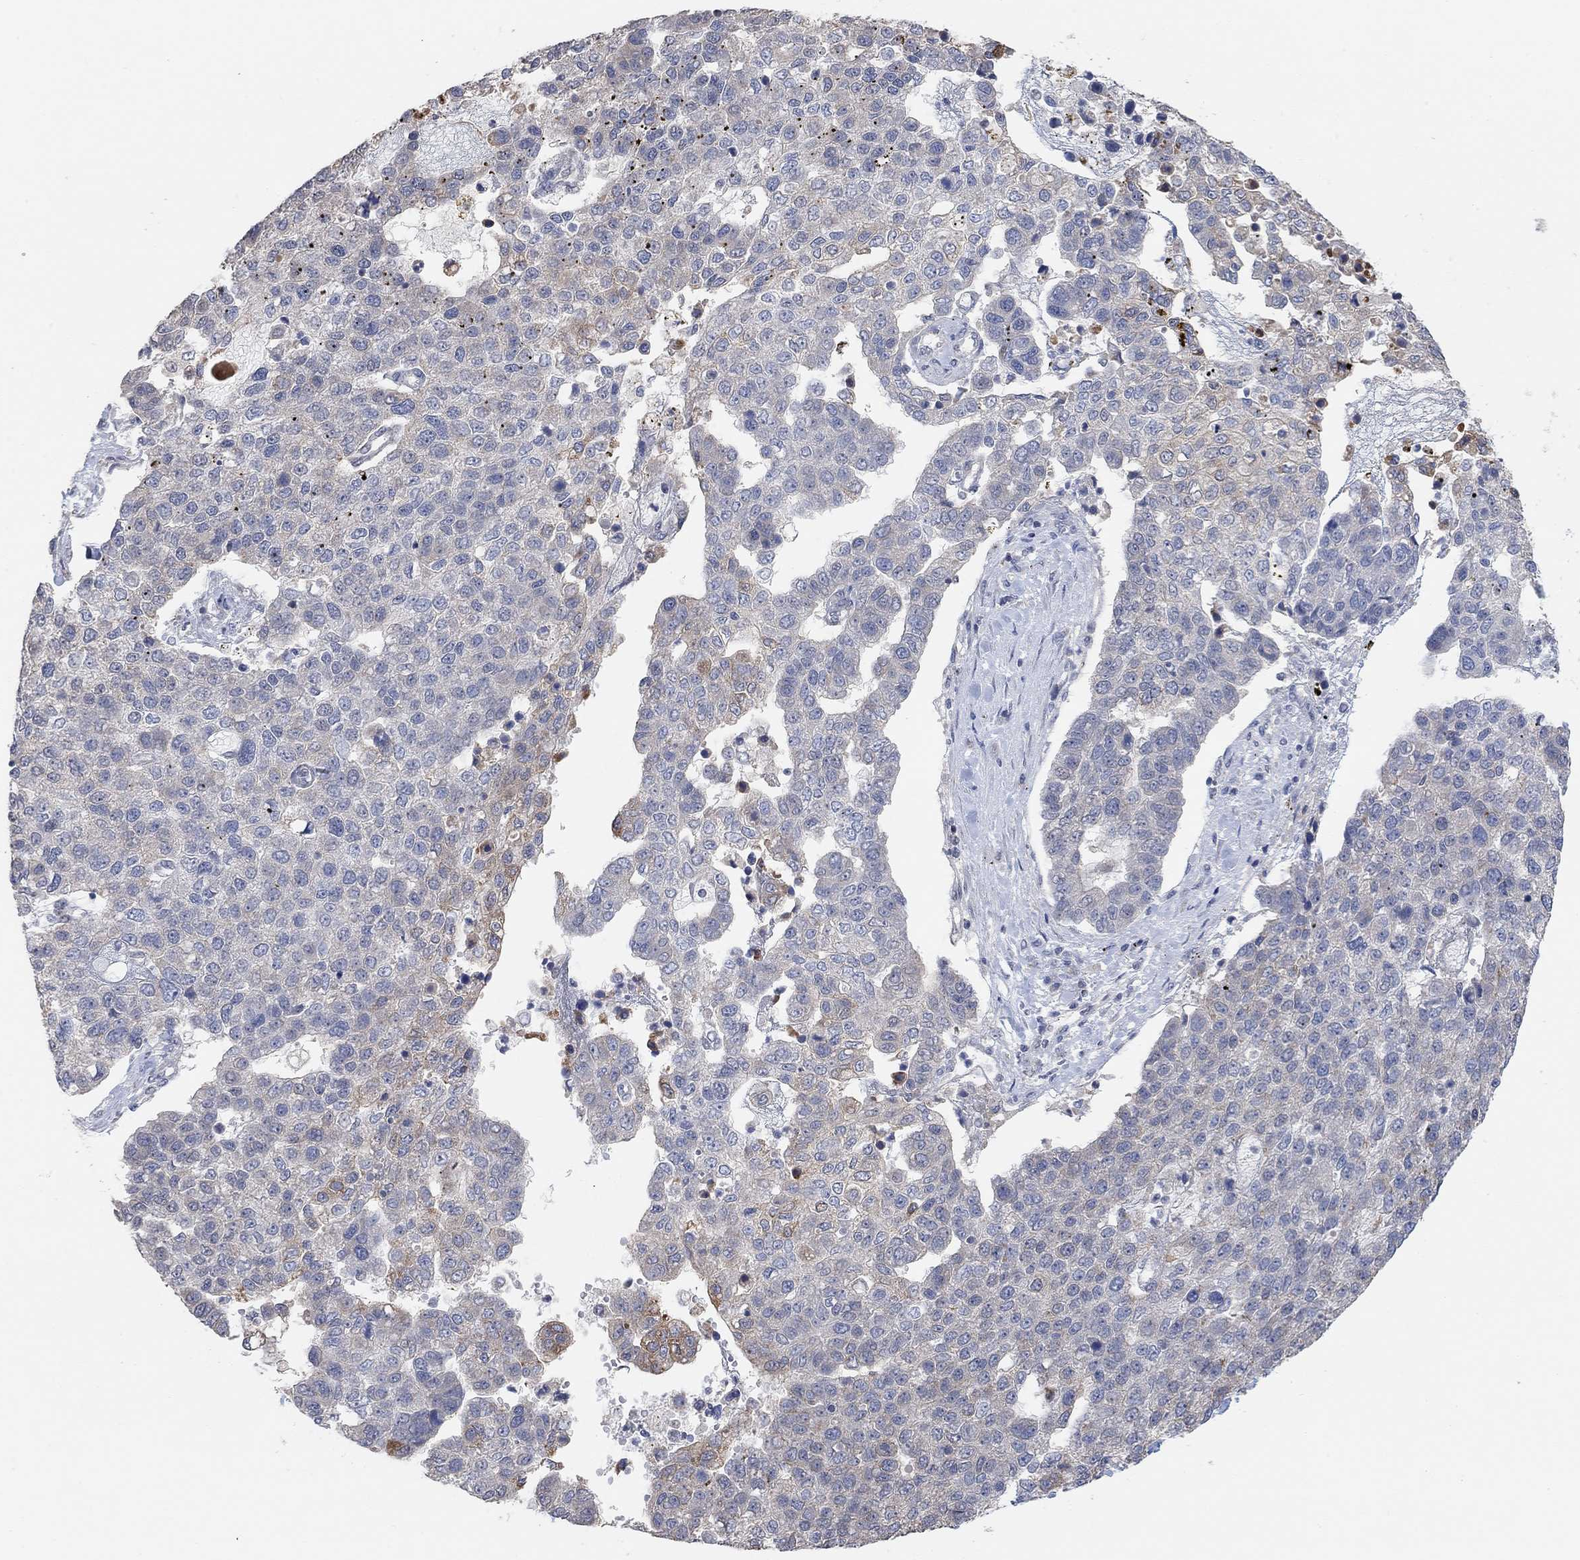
{"staining": {"intensity": "moderate", "quantity": "<25%", "location": "cytoplasmic/membranous"}, "tissue": "pancreatic cancer", "cell_type": "Tumor cells", "image_type": "cancer", "snomed": [{"axis": "morphology", "description": "Adenocarcinoma, NOS"}, {"axis": "topography", "description": "Pancreas"}], "caption": "Pancreatic cancer (adenocarcinoma) tissue shows moderate cytoplasmic/membranous staining in approximately <25% of tumor cells, visualized by immunohistochemistry. (Brightfield microscopy of DAB IHC at high magnification).", "gene": "UNC5B", "patient": {"sex": "female", "age": 61}}